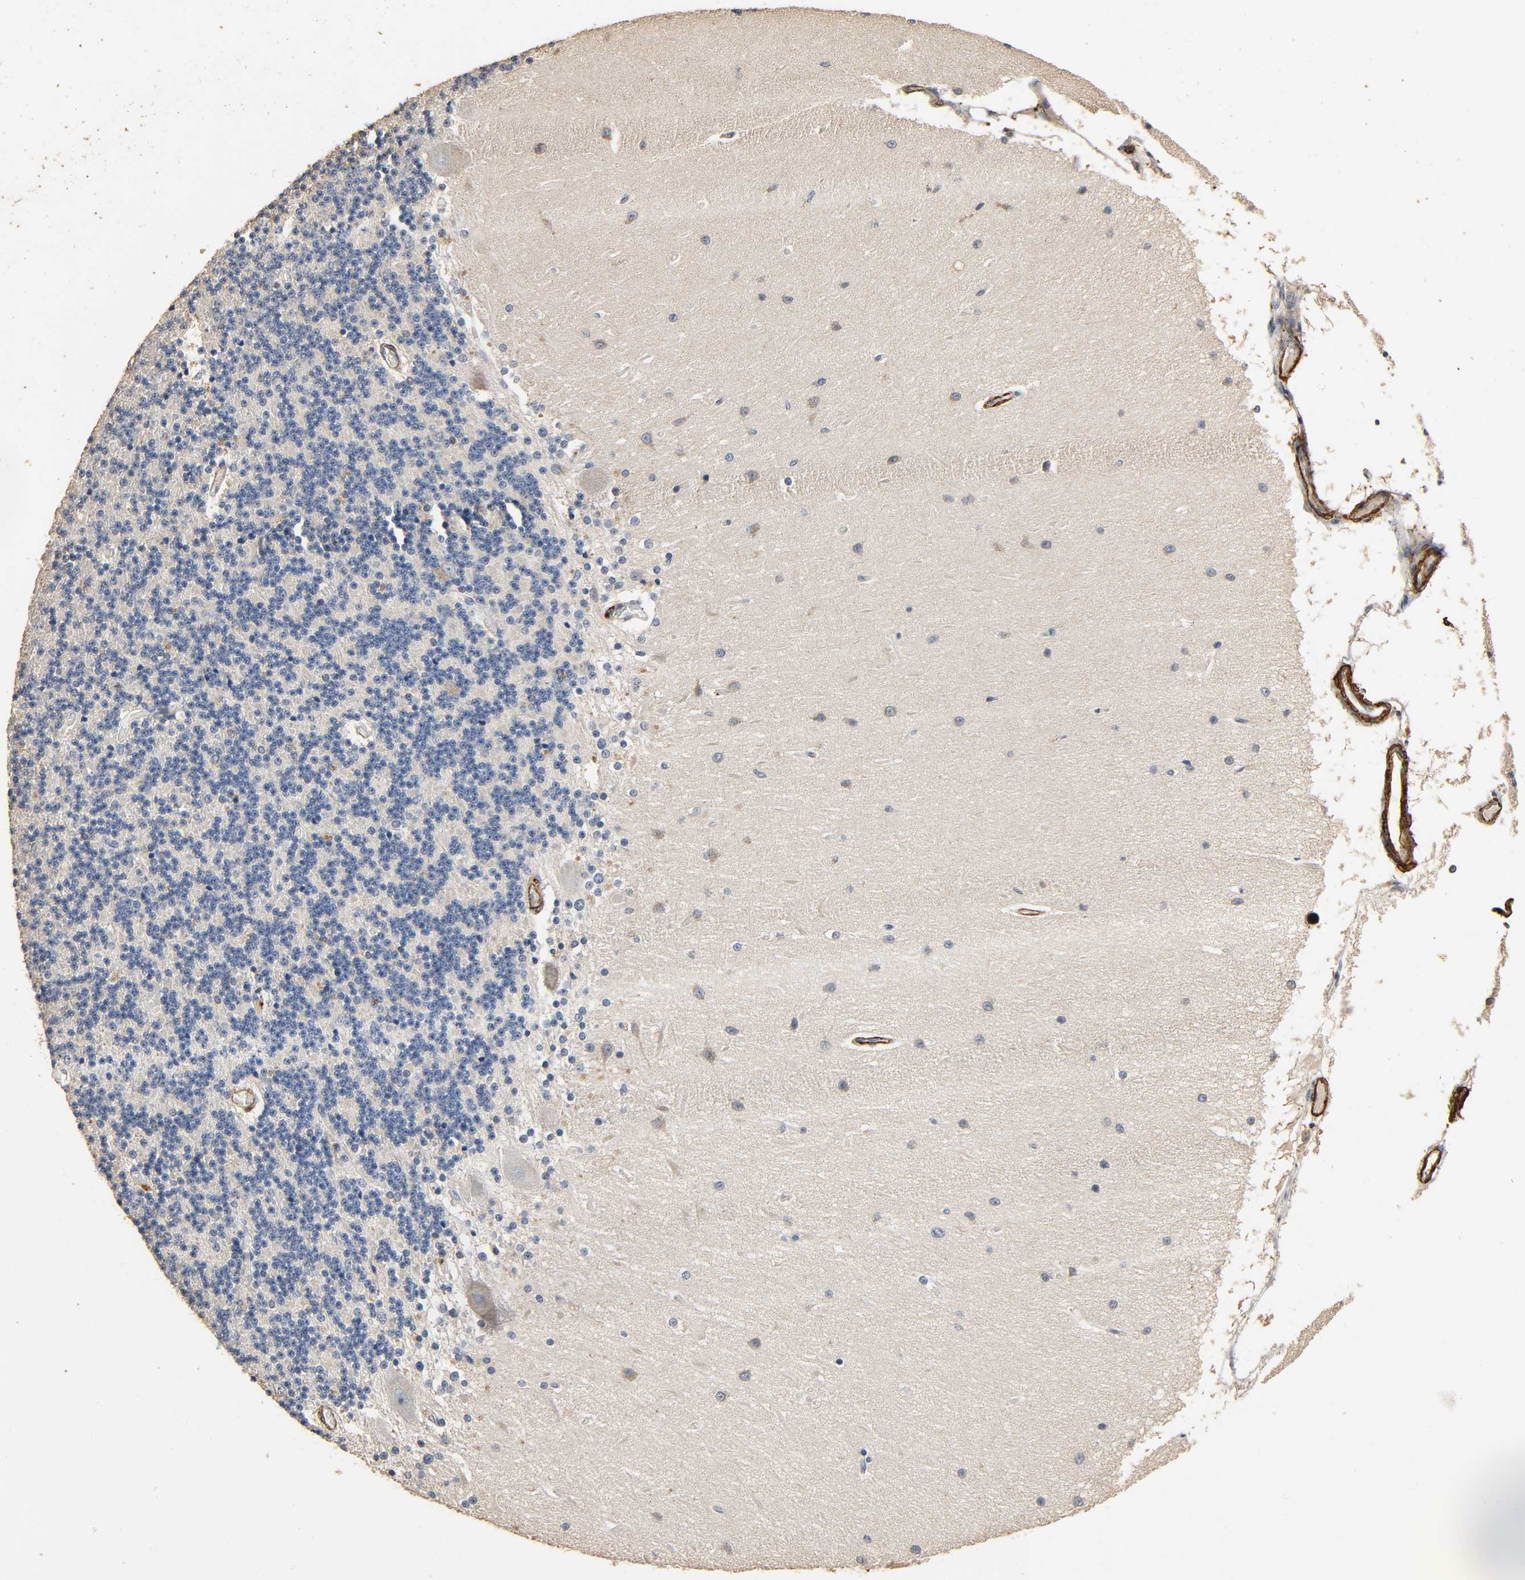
{"staining": {"intensity": "negative", "quantity": "none", "location": "none"}, "tissue": "cerebellum", "cell_type": "Cells in granular layer", "image_type": "normal", "snomed": [{"axis": "morphology", "description": "Normal tissue, NOS"}, {"axis": "topography", "description": "Cerebellum"}], "caption": "Cerebellum stained for a protein using immunohistochemistry (IHC) reveals no staining cells in granular layer.", "gene": "GSTA1", "patient": {"sex": "female", "age": 54}}